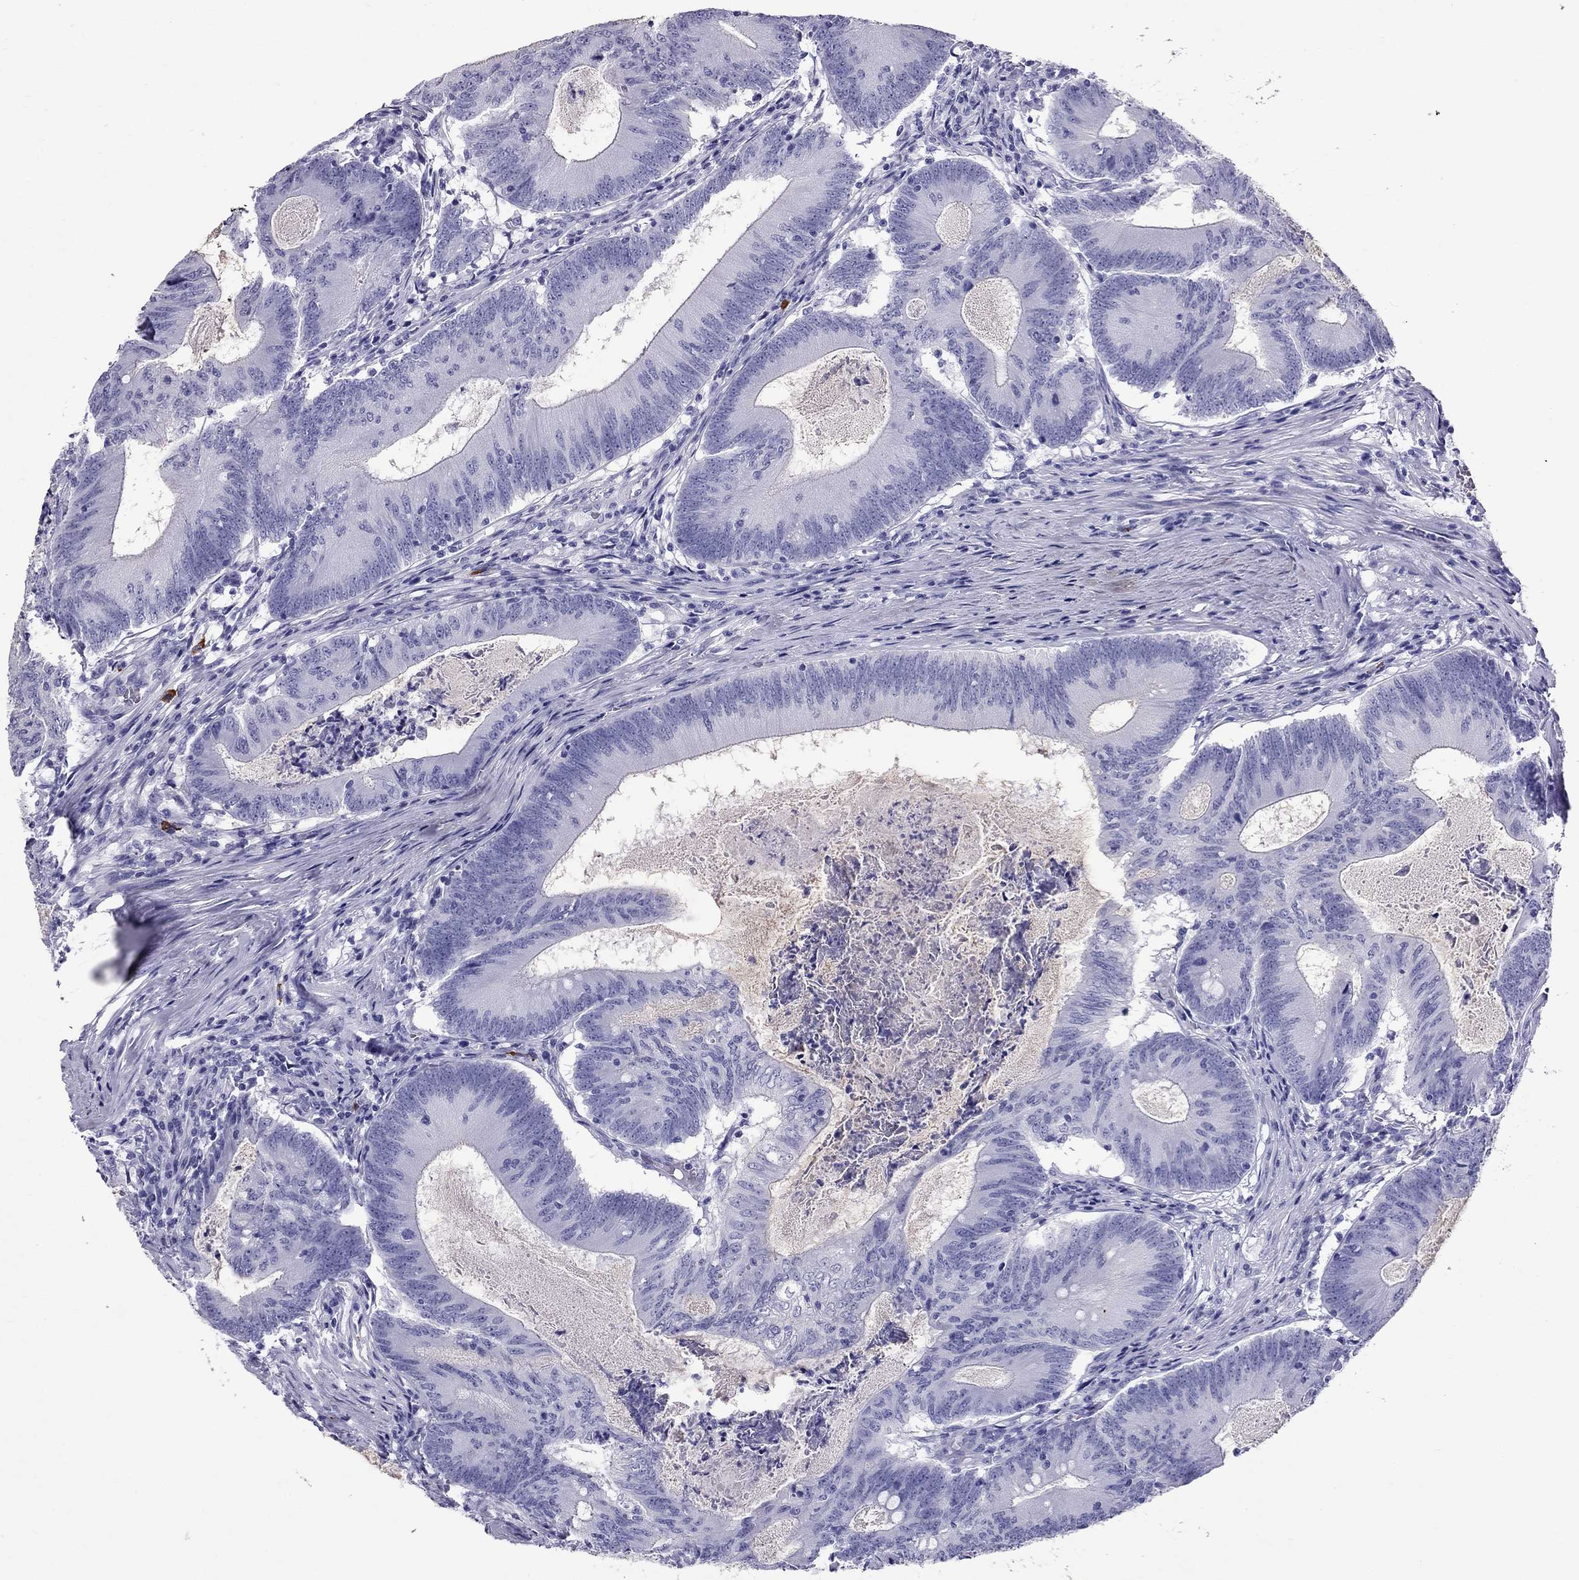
{"staining": {"intensity": "negative", "quantity": "none", "location": "none"}, "tissue": "colorectal cancer", "cell_type": "Tumor cells", "image_type": "cancer", "snomed": [{"axis": "morphology", "description": "Adenocarcinoma, NOS"}, {"axis": "topography", "description": "Colon"}], "caption": "Human colorectal cancer stained for a protein using IHC exhibits no staining in tumor cells.", "gene": "SCART1", "patient": {"sex": "female", "age": 70}}